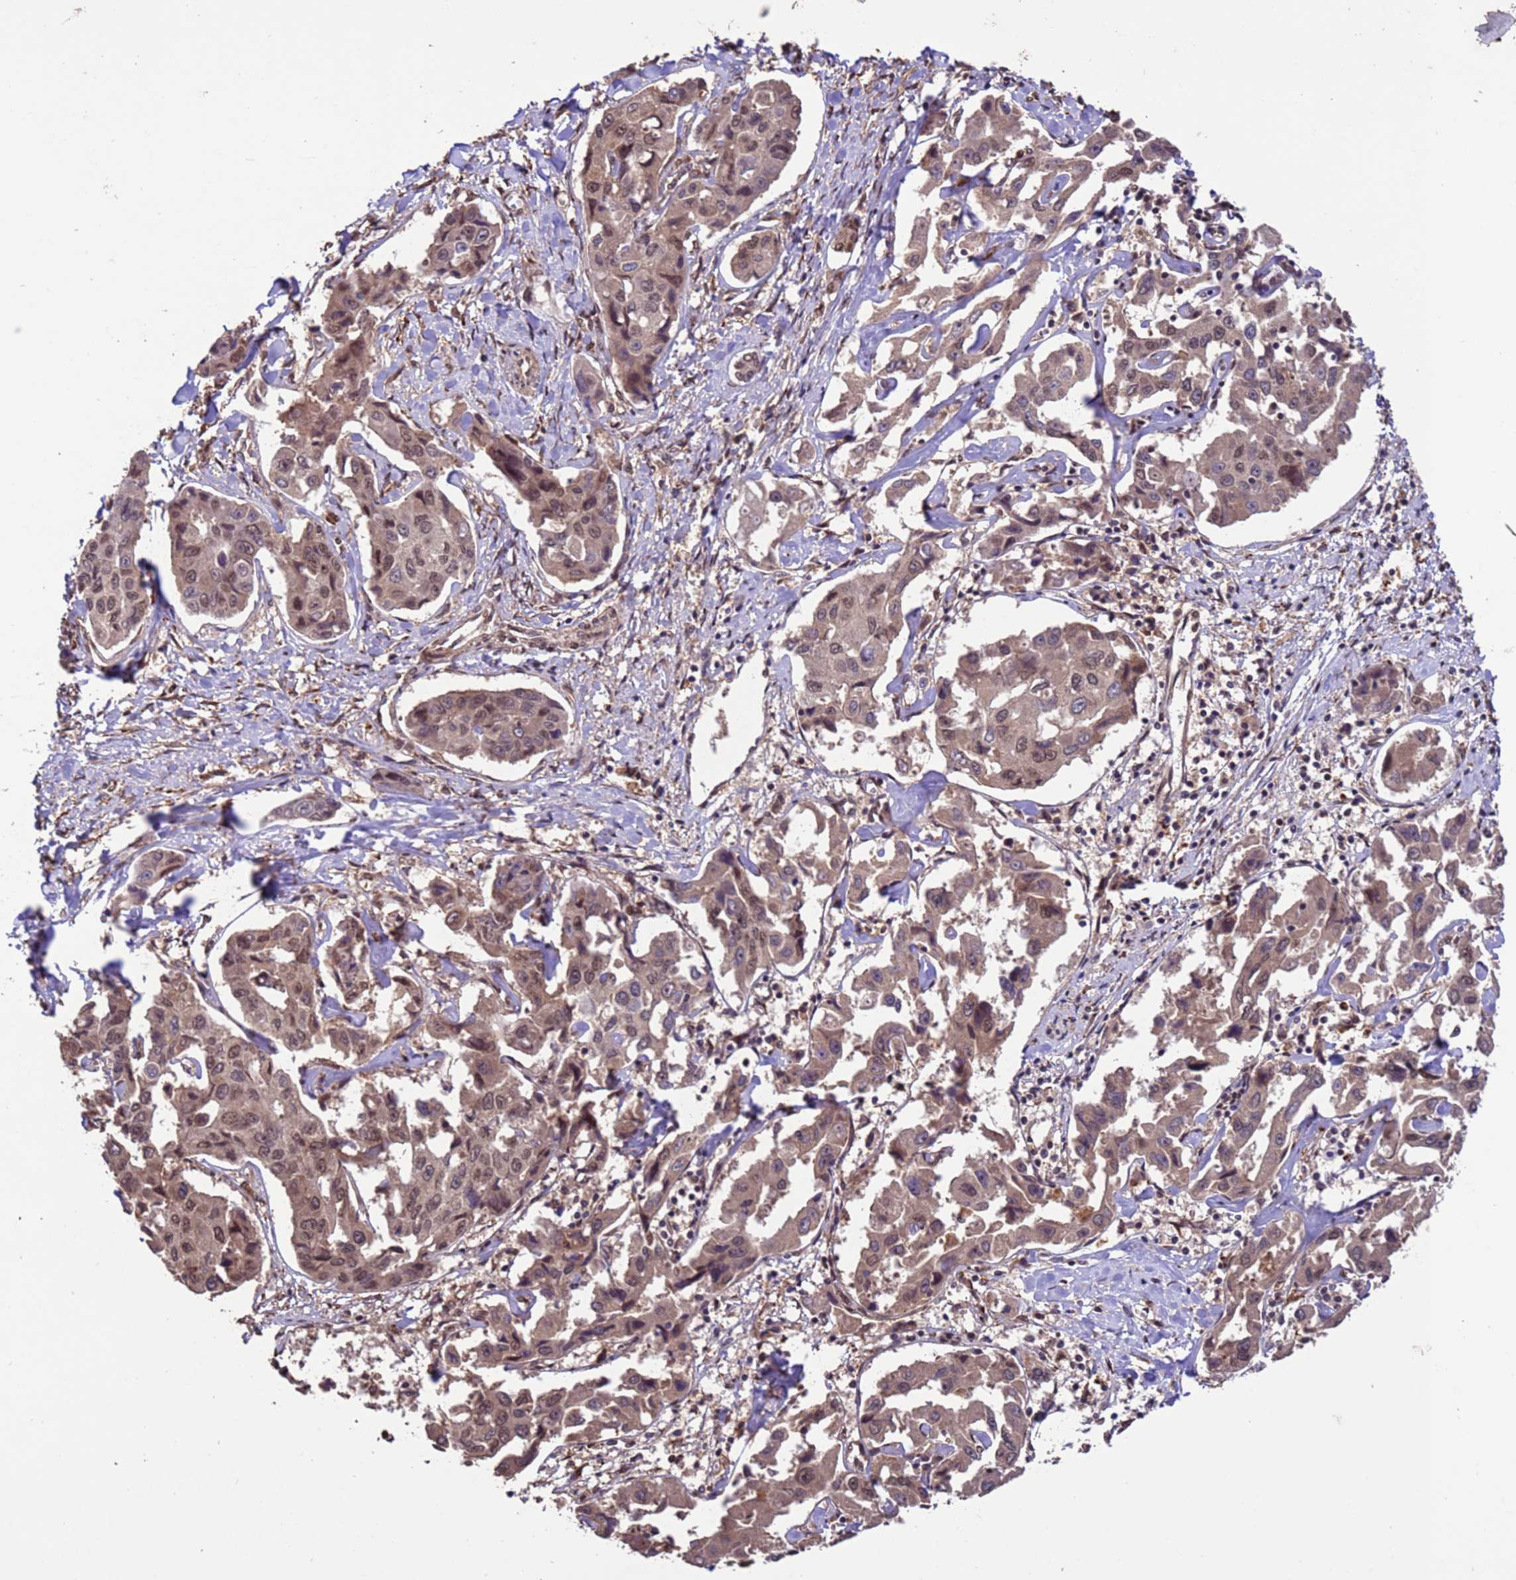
{"staining": {"intensity": "moderate", "quantity": ">75%", "location": "nuclear"}, "tissue": "liver cancer", "cell_type": "Tumor cells", "image_type": "cancer", "snomed": [{"axis": "morphology", "description": "Cholangiocarcinoma"}, {"axis": "topography", "description": "Liver"}], "caption": "High-power microscopy captured an immunohistochemistry (IHC) histopathology image of liver cholangiocarcinoma, revealing moderate nuclear positivity in about >75% of tumor cells.", "gene": "VSTM4", "patient": {"sex": "male", "age": 59}}